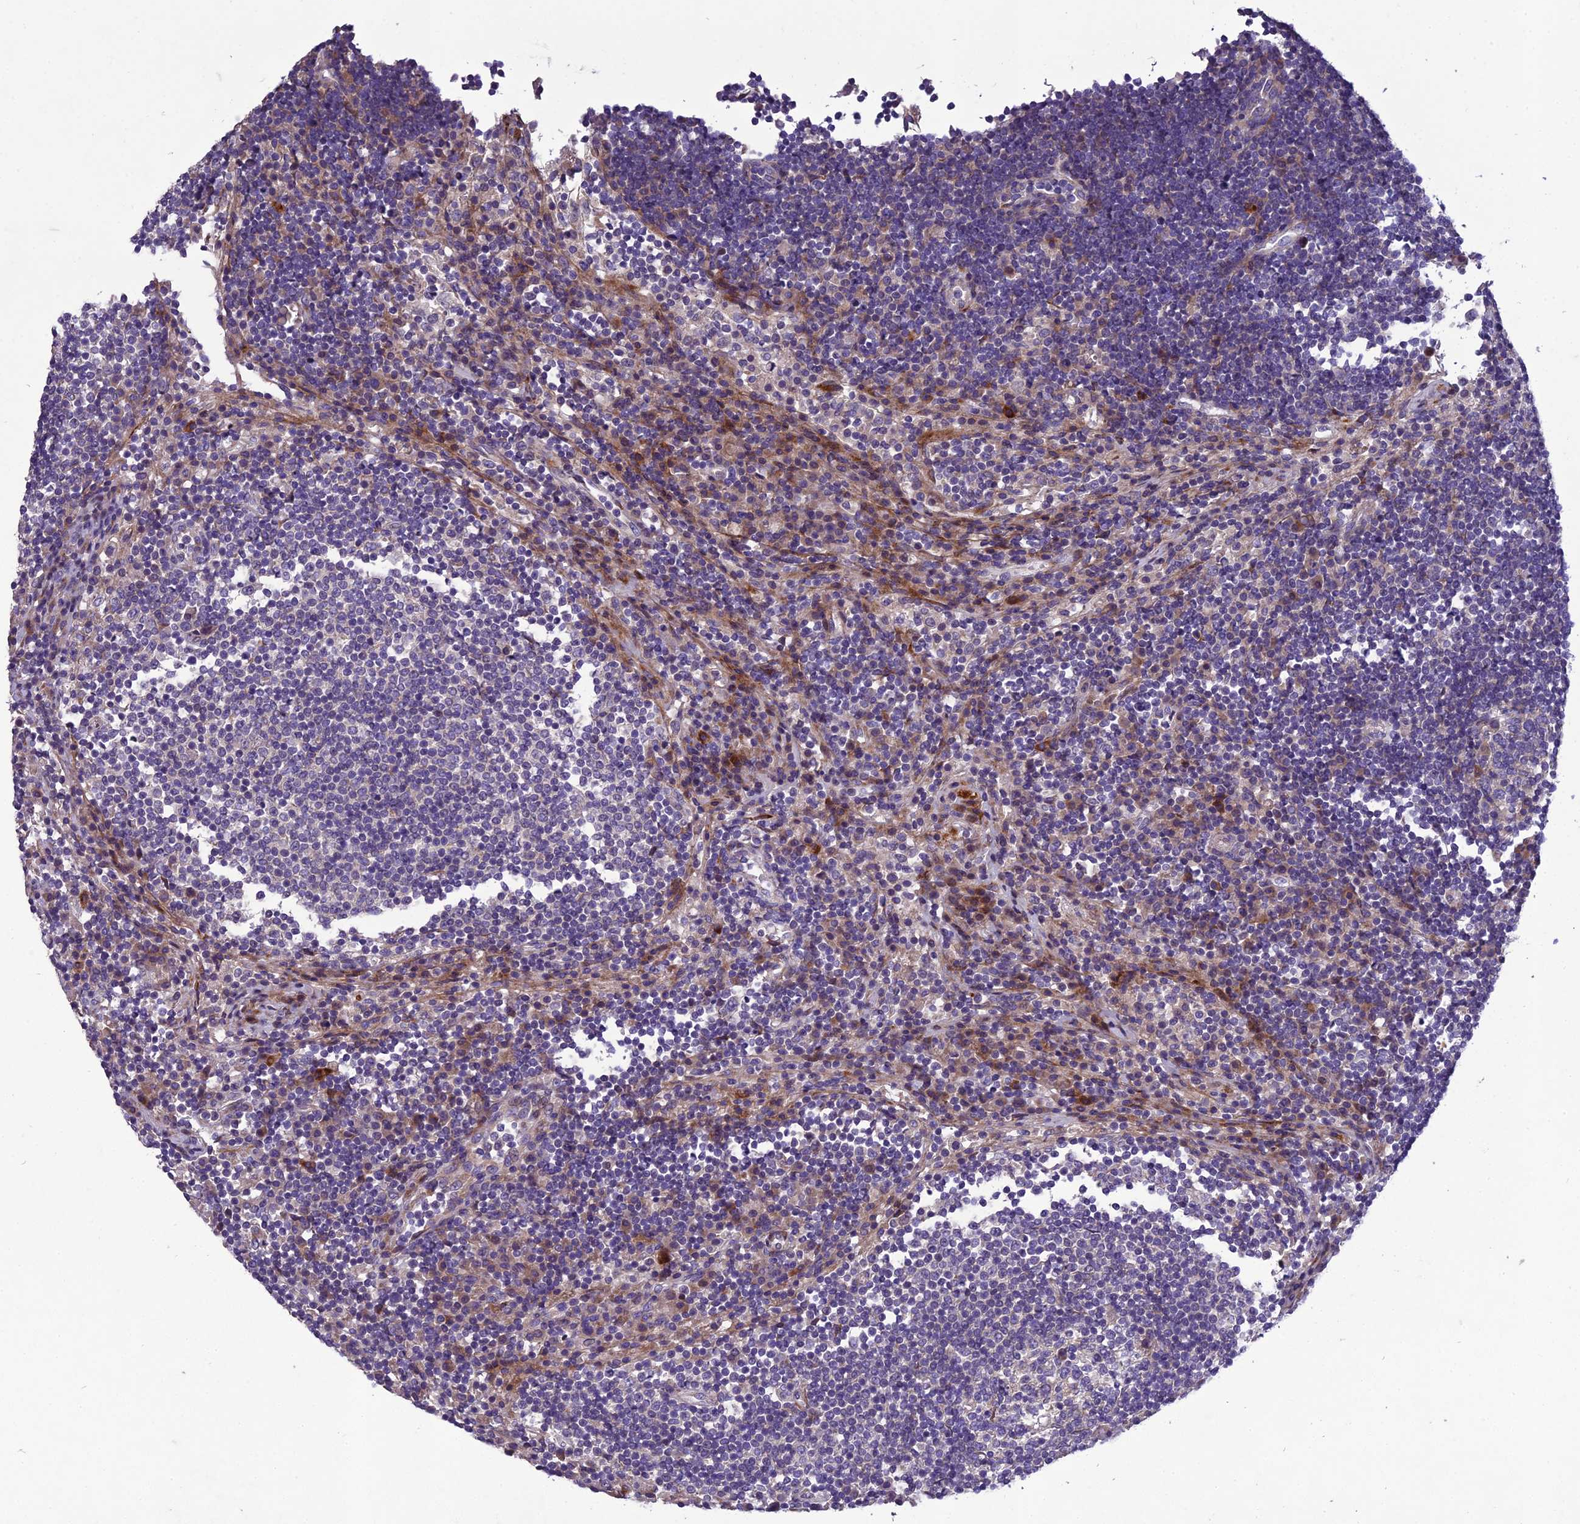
{"staining": {"intensity": "negative", "quantity": "none", "location": "none"}, "tissue": "lymph node", "cell_type": "Germinal center cells", "image_type": "normal", "snomed": [{"axis": "morphology", "description": "Normal tissue, NOS"}, {"axis": "topography", "description": "Lymph node"}], "caption": "DAB (3,3'-diaminobenzidine) immunohistochemical staining of benign lymph node demonstrates no significant staining in germinal center cells.", "gene": "ADIPOR2", "patient": {"sex": "female", "age": 53}}